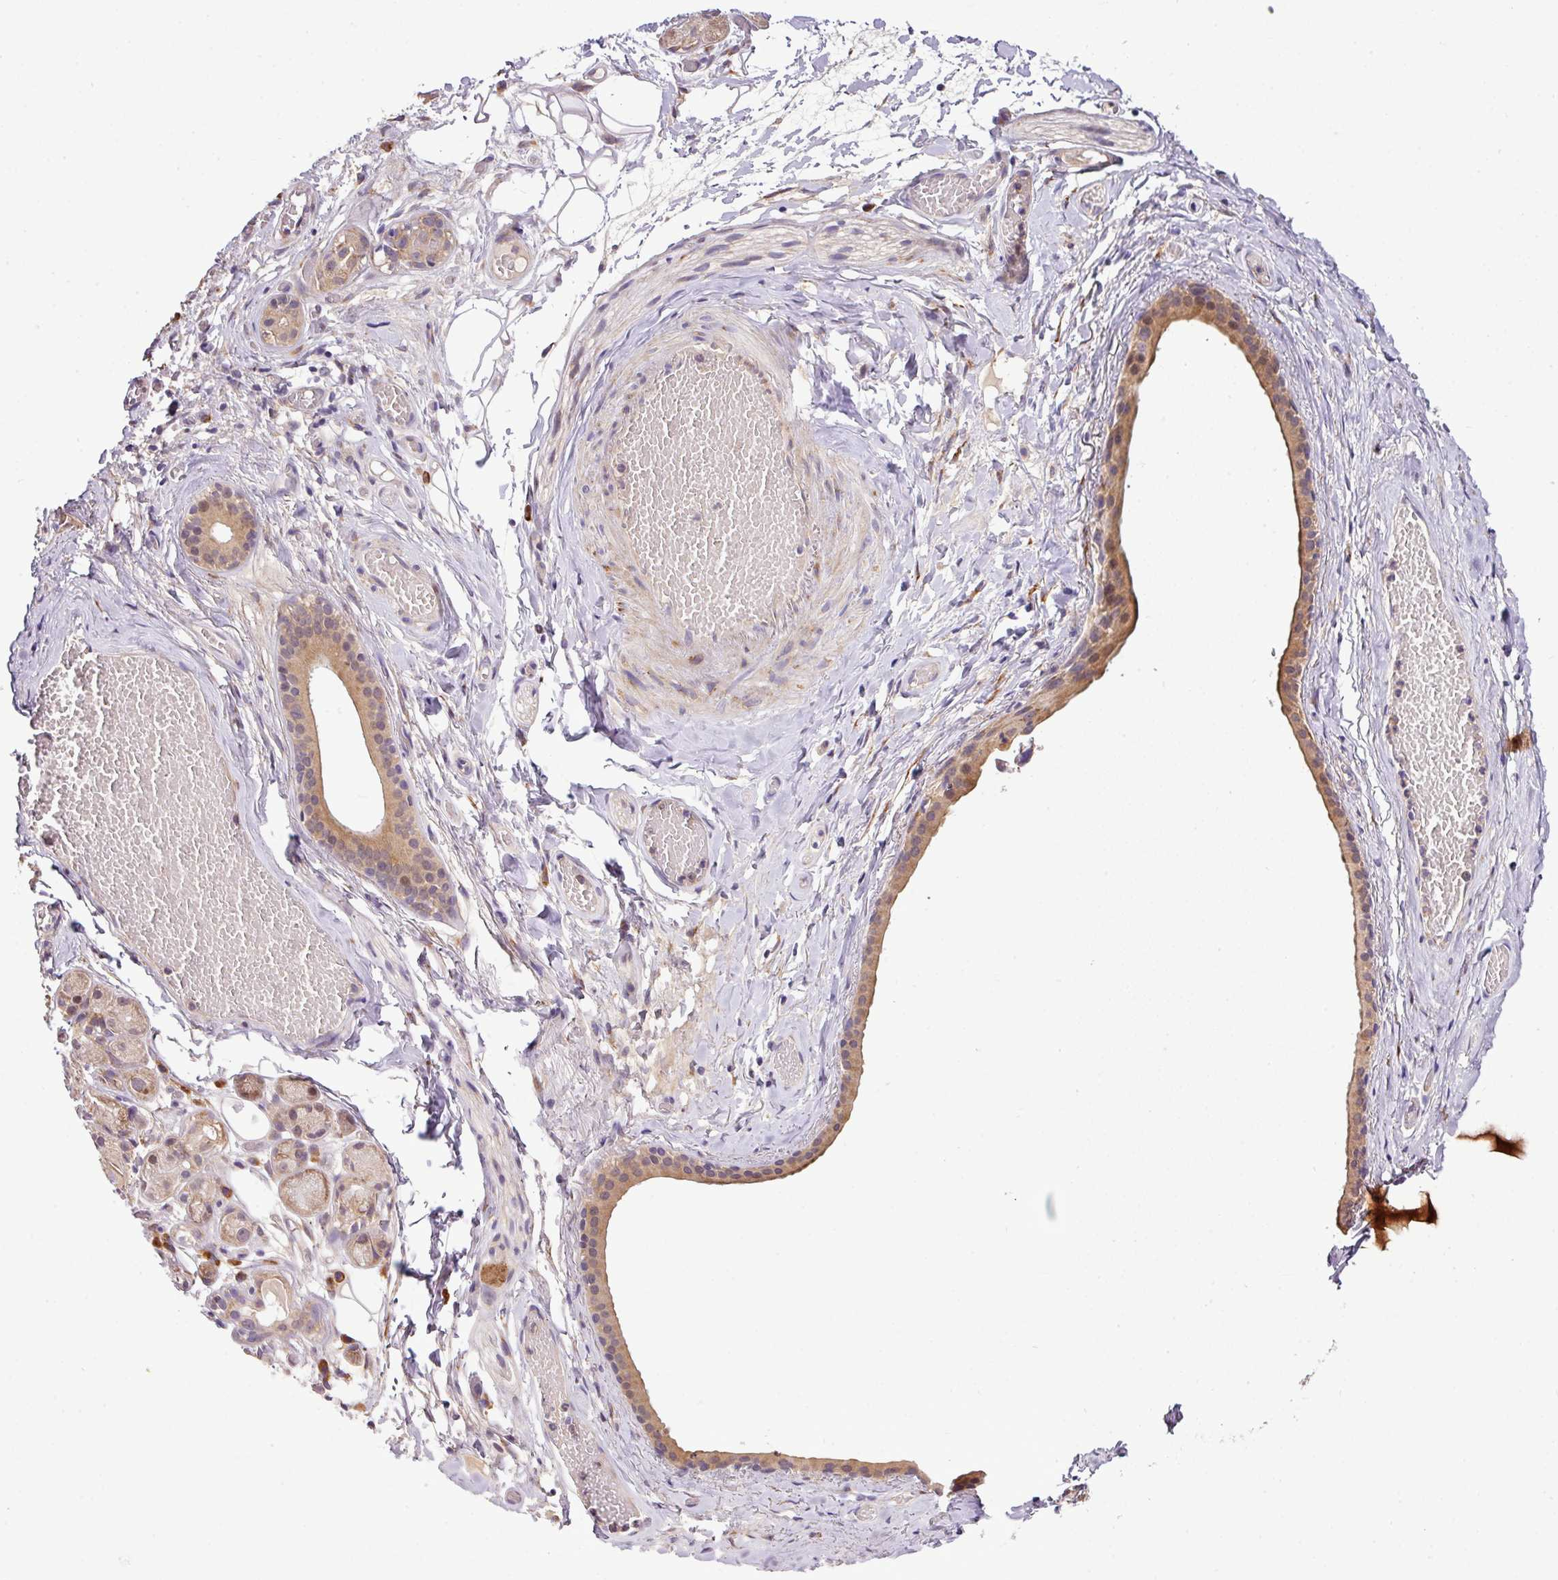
{"staining": {"intensity": "moderate", "quantity": ">75%", "location": "cytoplasmic/membranous"}, "tissue": "salivary gland", "cell_type": "Glandular cells", "image_type": "normal", "snomed": [{"axis": "morphology", "description": "Normal tissue, NOS"}, {"axis": "topography", "description": "Salivary gland"}], "caption": "This micrograph reveals normal salivary gland stained with immunohistochemistry (IHC) to label a protein in brown. The cytoplasmic/membranous of glandular cells show moderate positivity for the protein. Nuclei are counter-stained blue.", "gene": "TM2D2", "patient": {"sex": "male", "age": 82}}